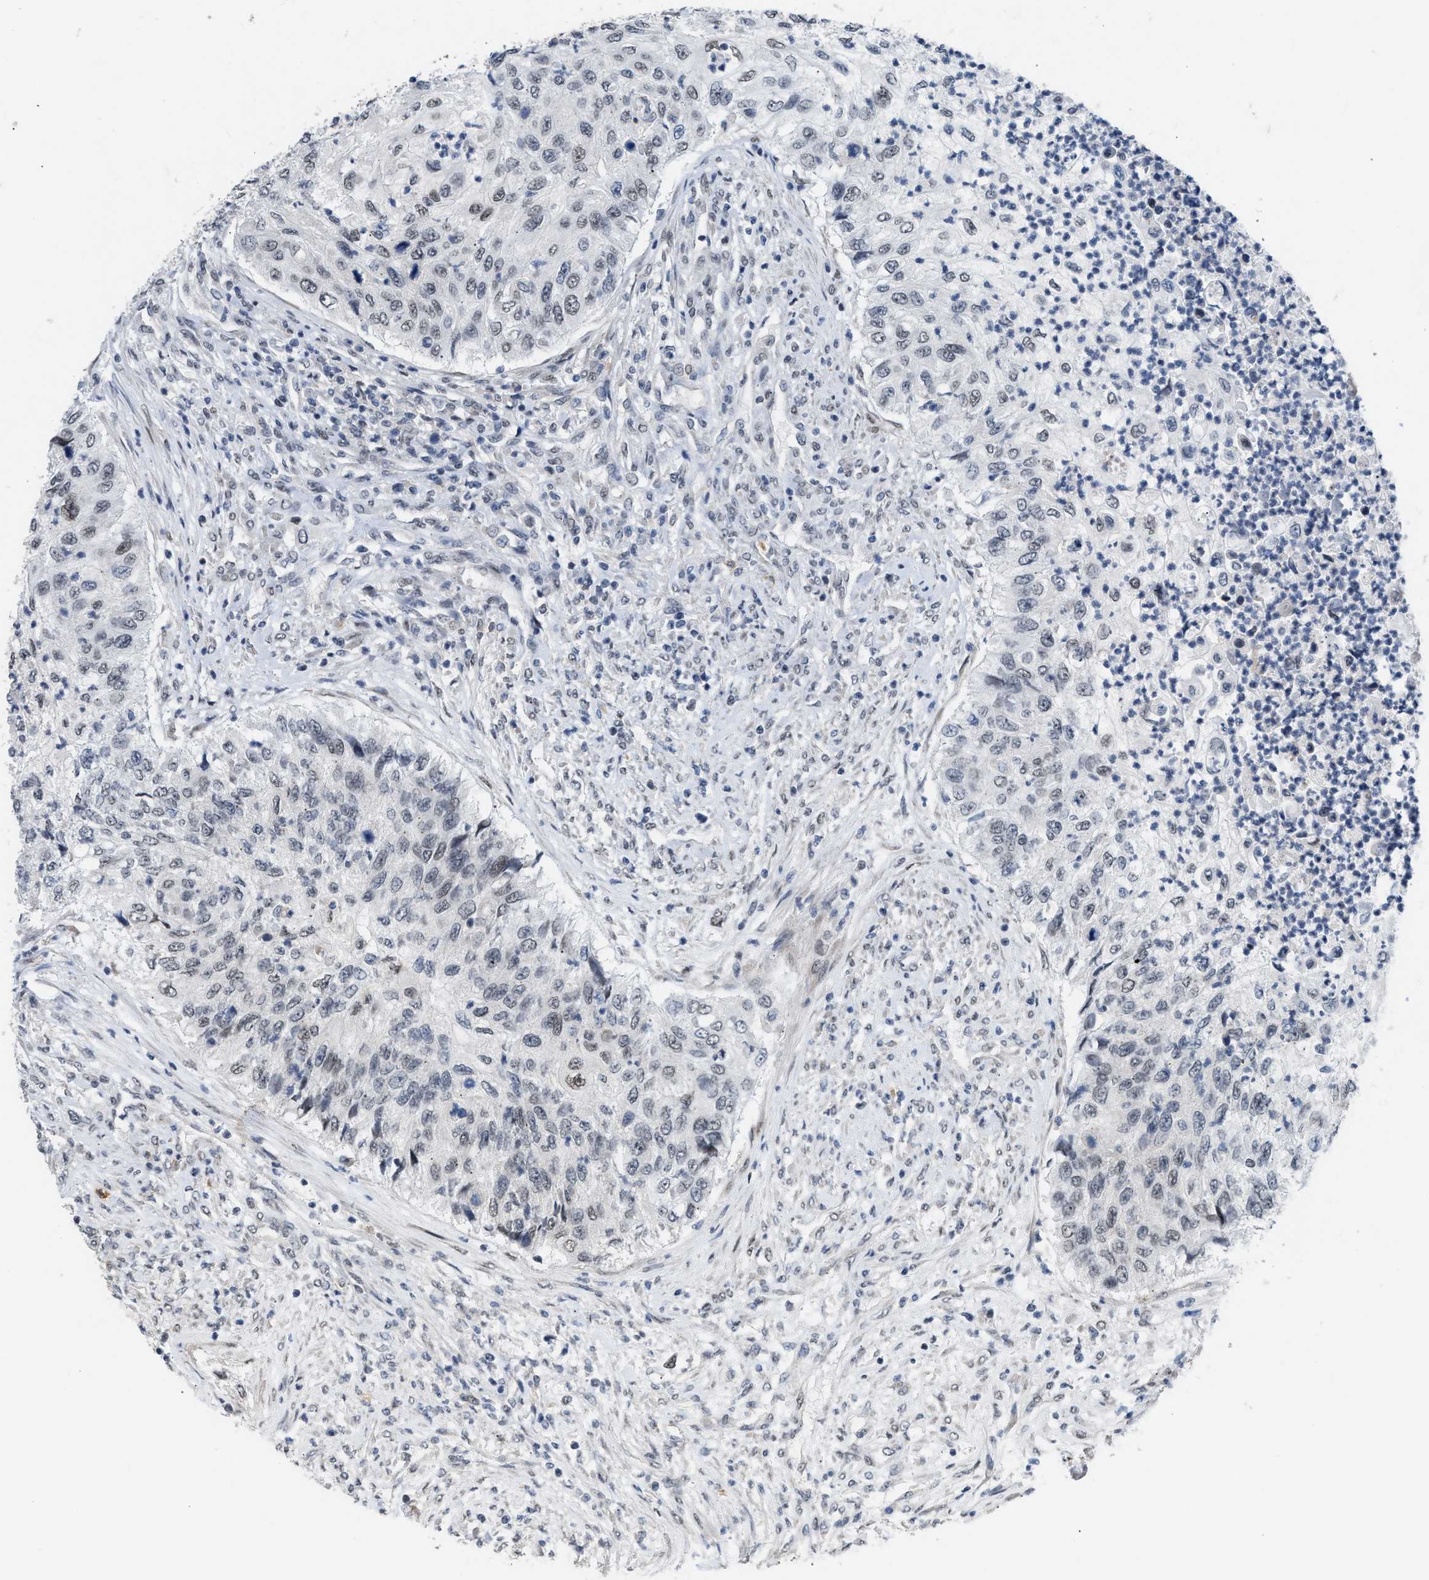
{"staining": {"intensity": "weak", "quantity": "<25%", "location": "nuclear"}, "tissue": "urothelial cancer", "cell_type": "Tumor cells", "image_type": "cancer", "snomed": [{"axis": "morphology", "description": "Urothelial carcinoma, High grade"}, {"axis": "topography", "description": "Urinary bladder"}], "caption": "This is an IHC histopathology image of urothelial carcinoma (high-grade). There is no expression in tumor cells.", "gene": "TXNRD3", "patient": {"sex": "female", "age": 60}}